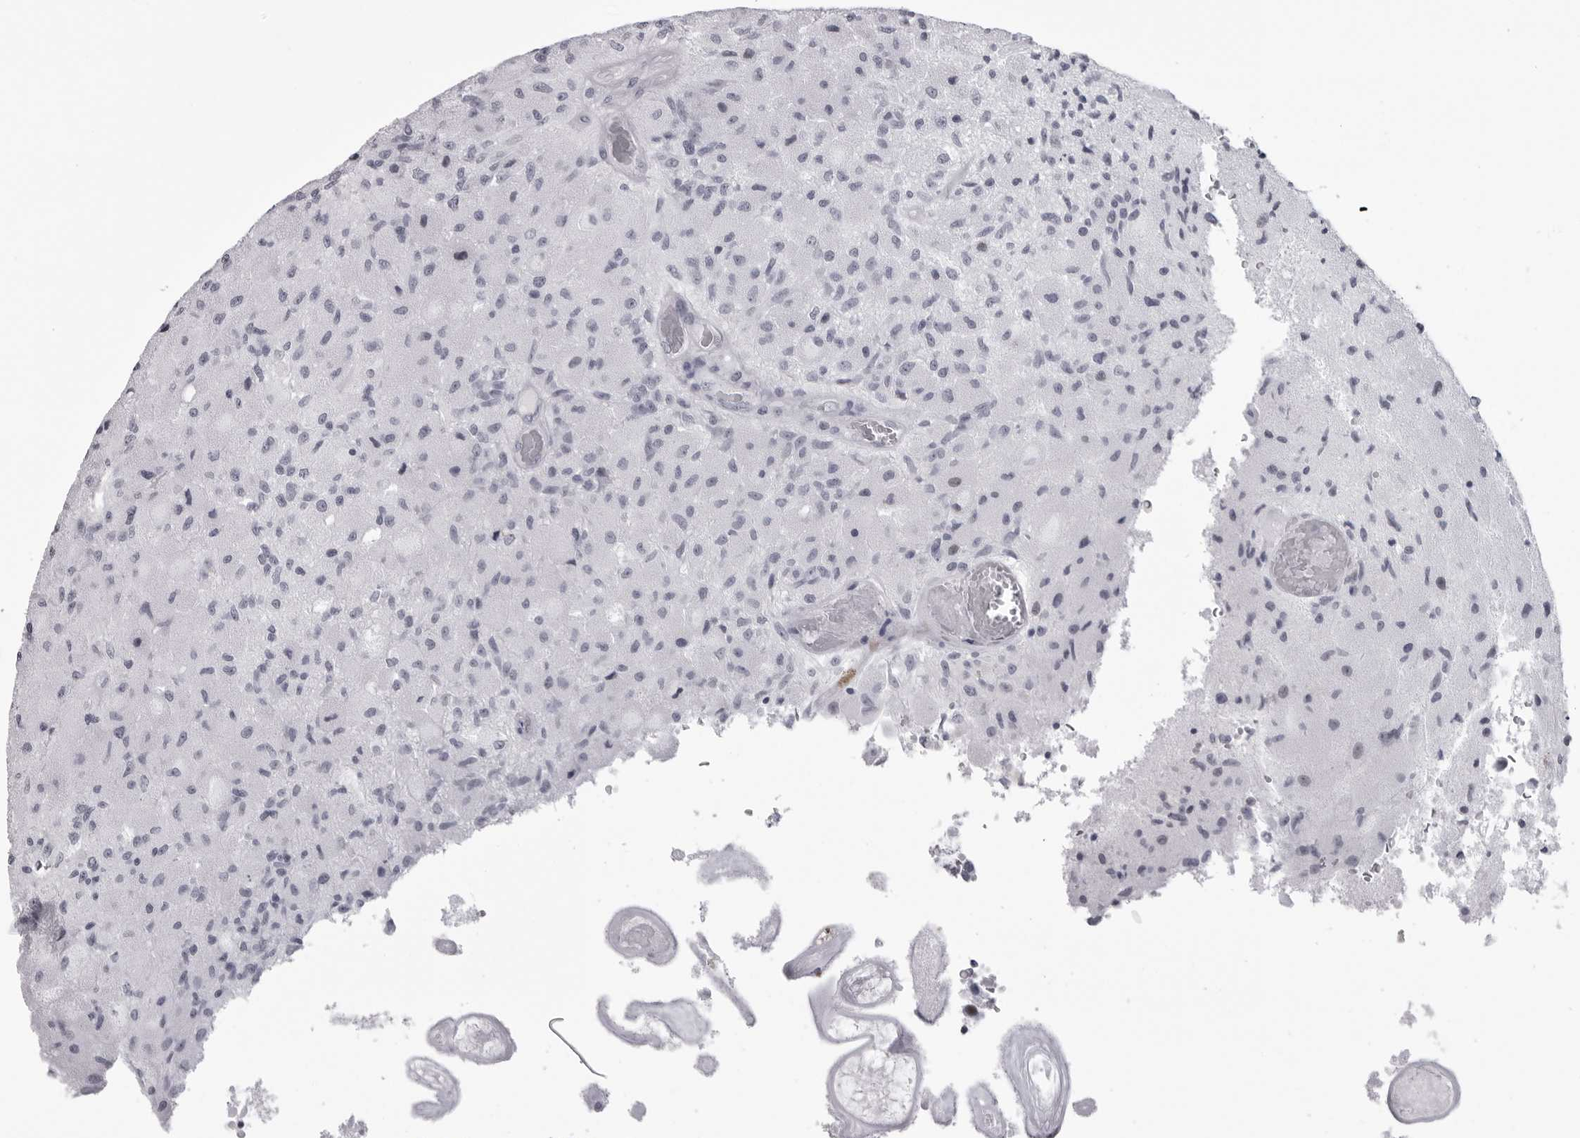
{"staining": {"intensity": "negative", "quantity": "none", "location": "none"}, "tissue": "glioma", "cell_type": "Tumor cells", "image_type": "cancer", "snomed": [{"axis": "morphology", "description": "Normal tissue, NOS"}, {"axis": "morphology", "description": "Glioma, malignant, High grade"}, {"axis": "topography", "description": "Cerebral cortex"}], "caption": "A histopathology image of glioma stained for a protein demonstrates no brown staining in tumor cells. (DAB (3,3'-diaminobenzidine) IHC, high magnification).", "gene": "ESPN", "patient": {"sex": "male", "age": 77}}